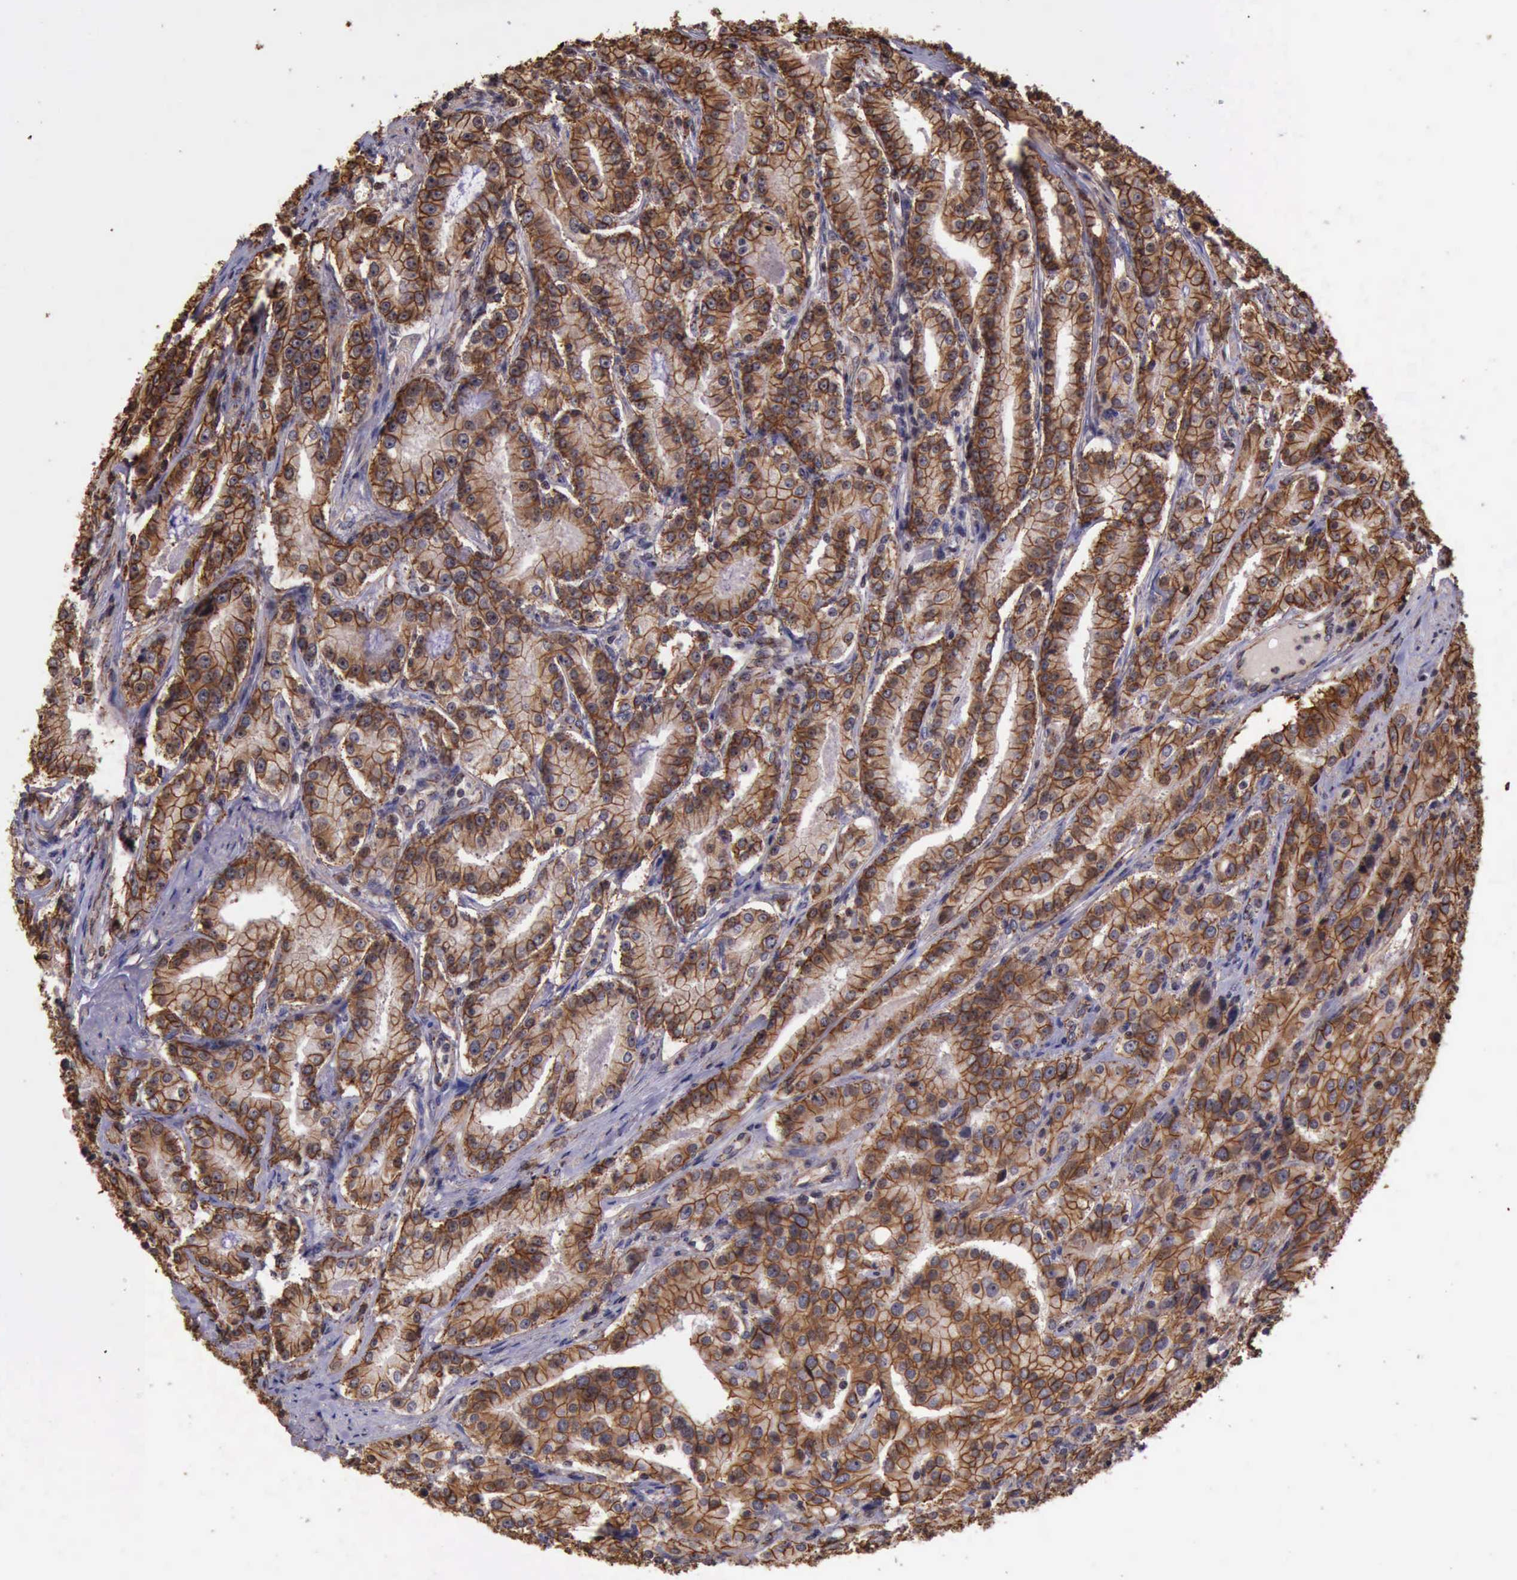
{"staining": {"intensity": "moderate", "quantity": ">75%", "location": "cytoplasmic/membranous"}, "tissue": "prostate cancer", "cell_type": "Tumor cells", "image_type": "cancer", "snomed": [{"axis": "morphology", "description": "Adenocarcinoma, Medium grade"}, {"axis": "topography", "description": "Prostate"}], "caption": "Approximately >75% of tumor cells in prostate adenocarcinoma (medium-grade) show moderate cytoplasmic/membranous protein positivity as visualized by brown immunohistochemical staining.", "gene": "CTNNB1", "patient": {"sex": "male", "age": 72}}